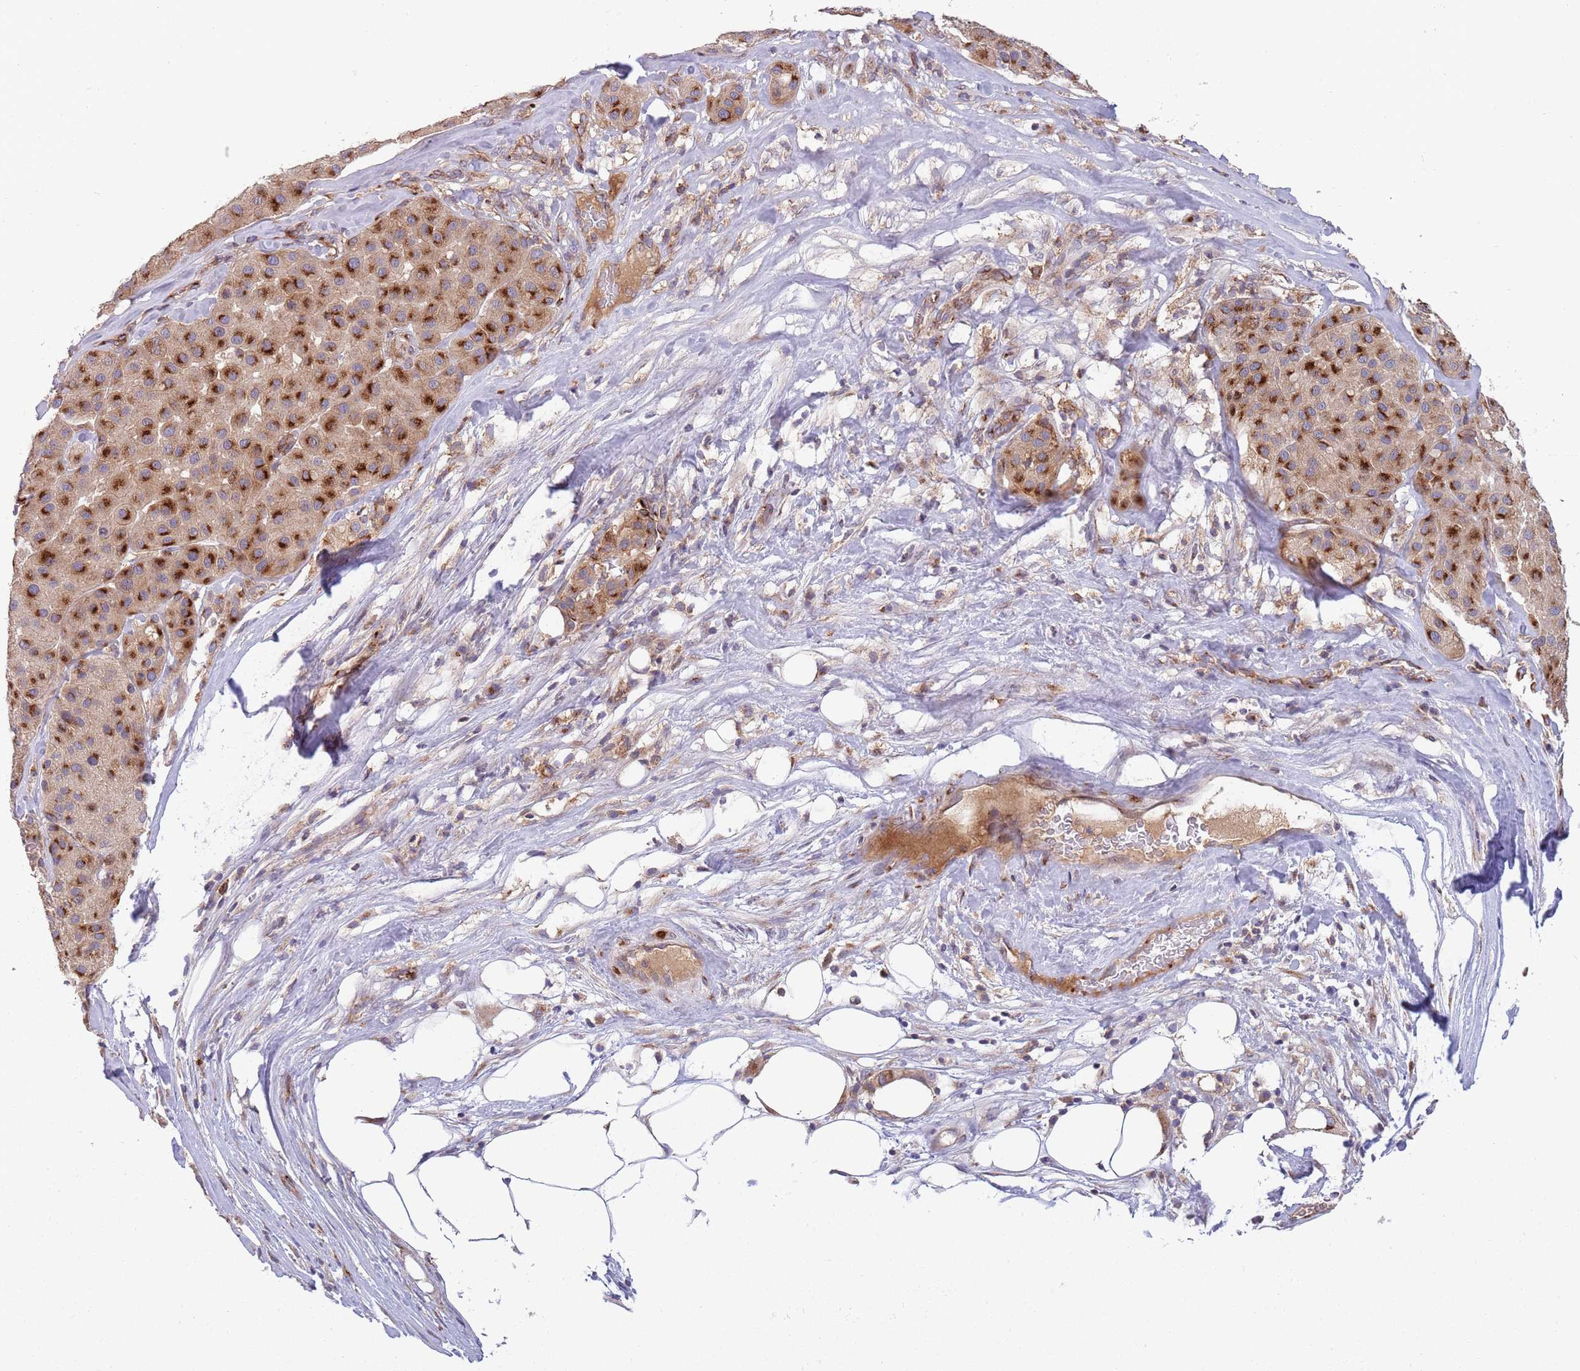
{"staining": {"intensity": "strong", "quantity": ">75%", "location": "cytoplasmic/membranous"}, "tissue": "melanoma", "cell_type": "Tumor cells", "image_type": "cancer", "snomed": [{"axis": "morphology", "description": "Malignant melanoma, Metastatic site"}, {"axis": "topography", "description": "Smooth muscle"}], "caption": "DAB immunohistochemical staining of human melanoma exhibits strong cytoplasmic/membranous protein expression in approximately >75% of tumor cells.", "gene": "BTBD7", "patient": {"sex": "male", "age": 41}}